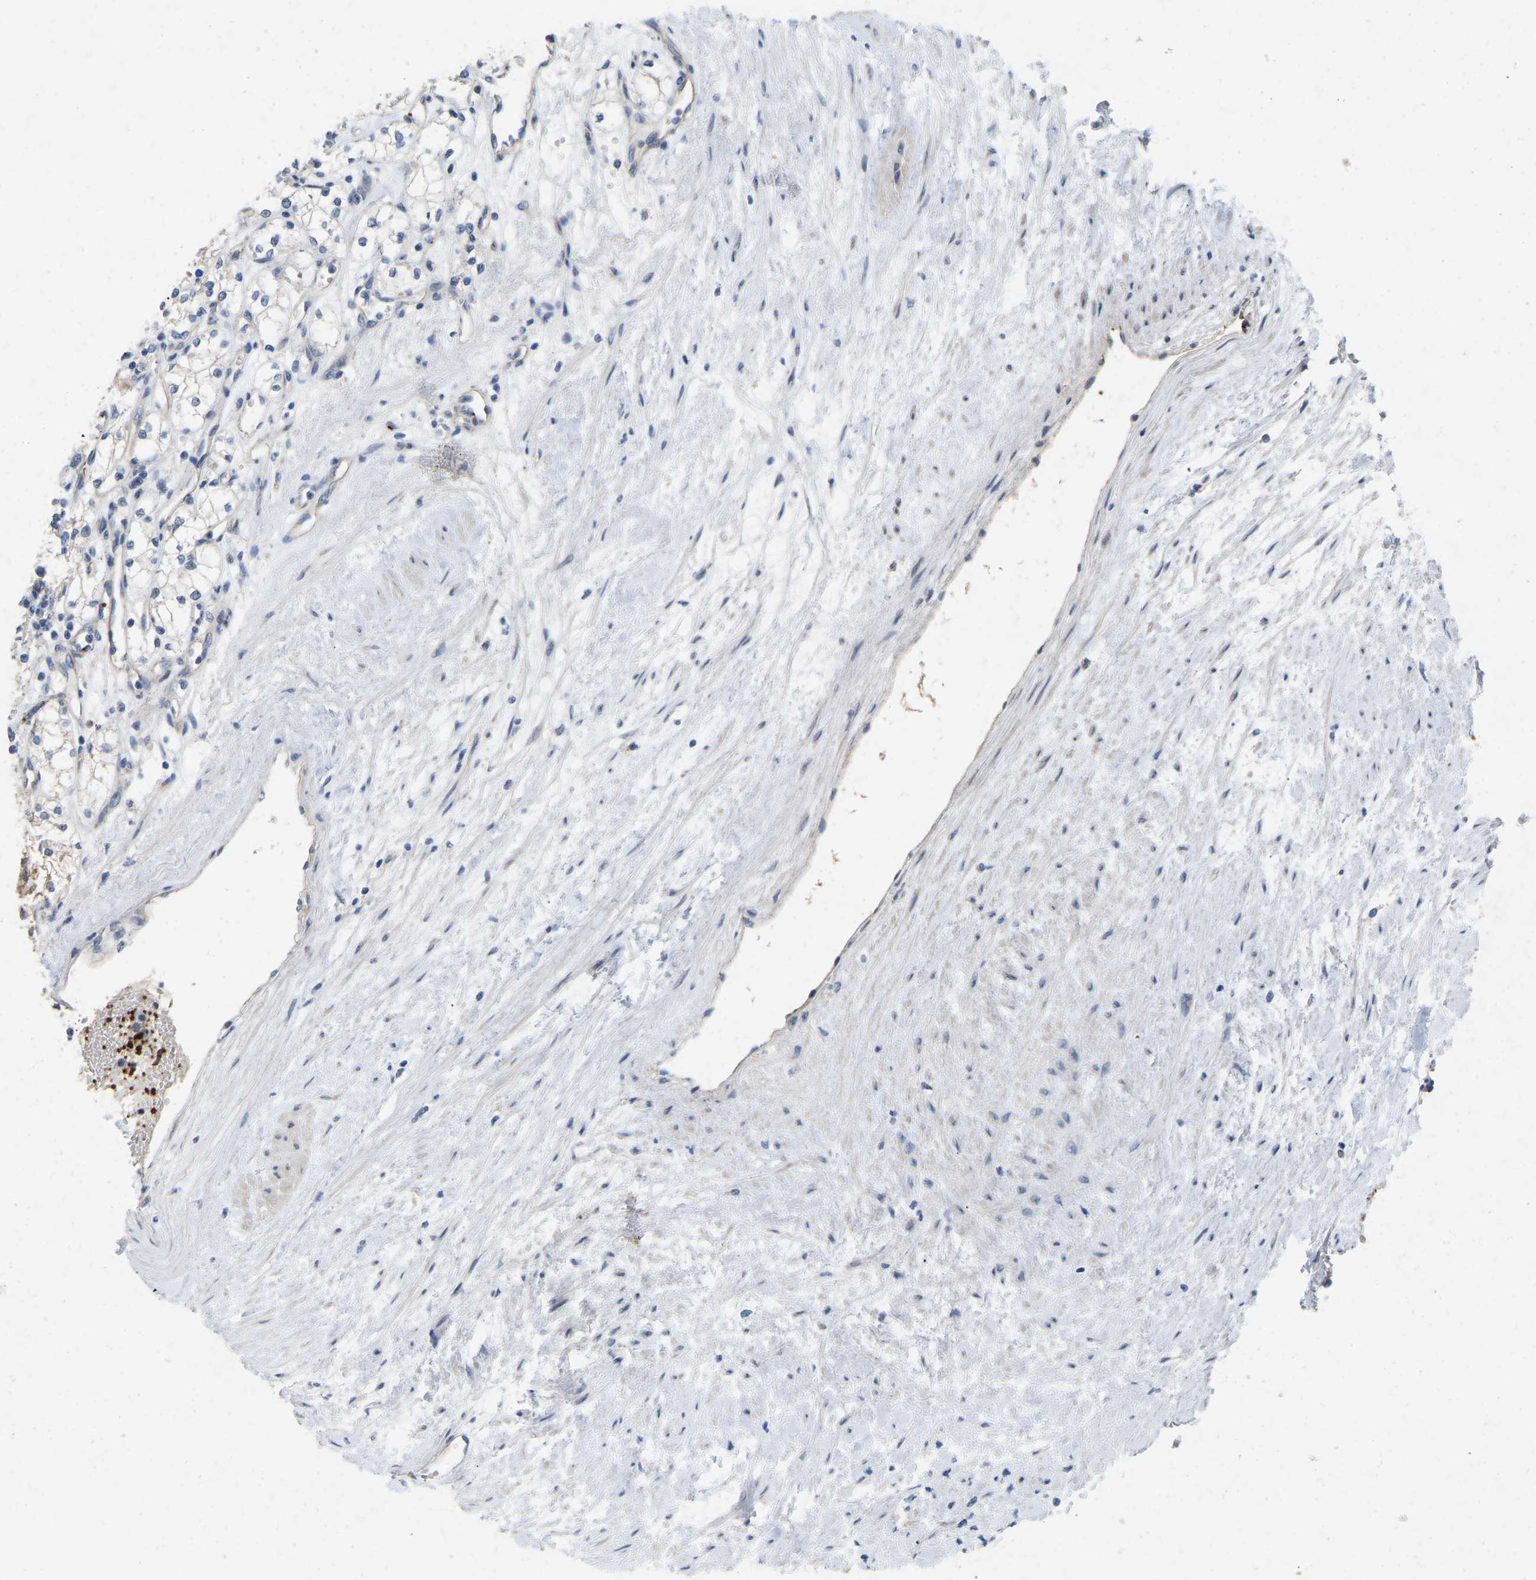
{"staining": {"intensity": "negative", "quantity": "none", "location": "none"}, "tissue": "renal cancer", "cell_type": "Tumor cells", "image_type": "cancer", "snomed": [{"axis": "morphology", "description": "Adenocarcinoma, NOS"}, {"axis": "topography", "description": "Kidney"}], "caption": "High power microscopy micrograph of an immunohistochemistry (IHC) image of renal cancer, revealing no significant staining in tumor cells. Nuclei are stained in blue.", "gene": "RHEB", "patient": {"sex": "male", "age": 59}}